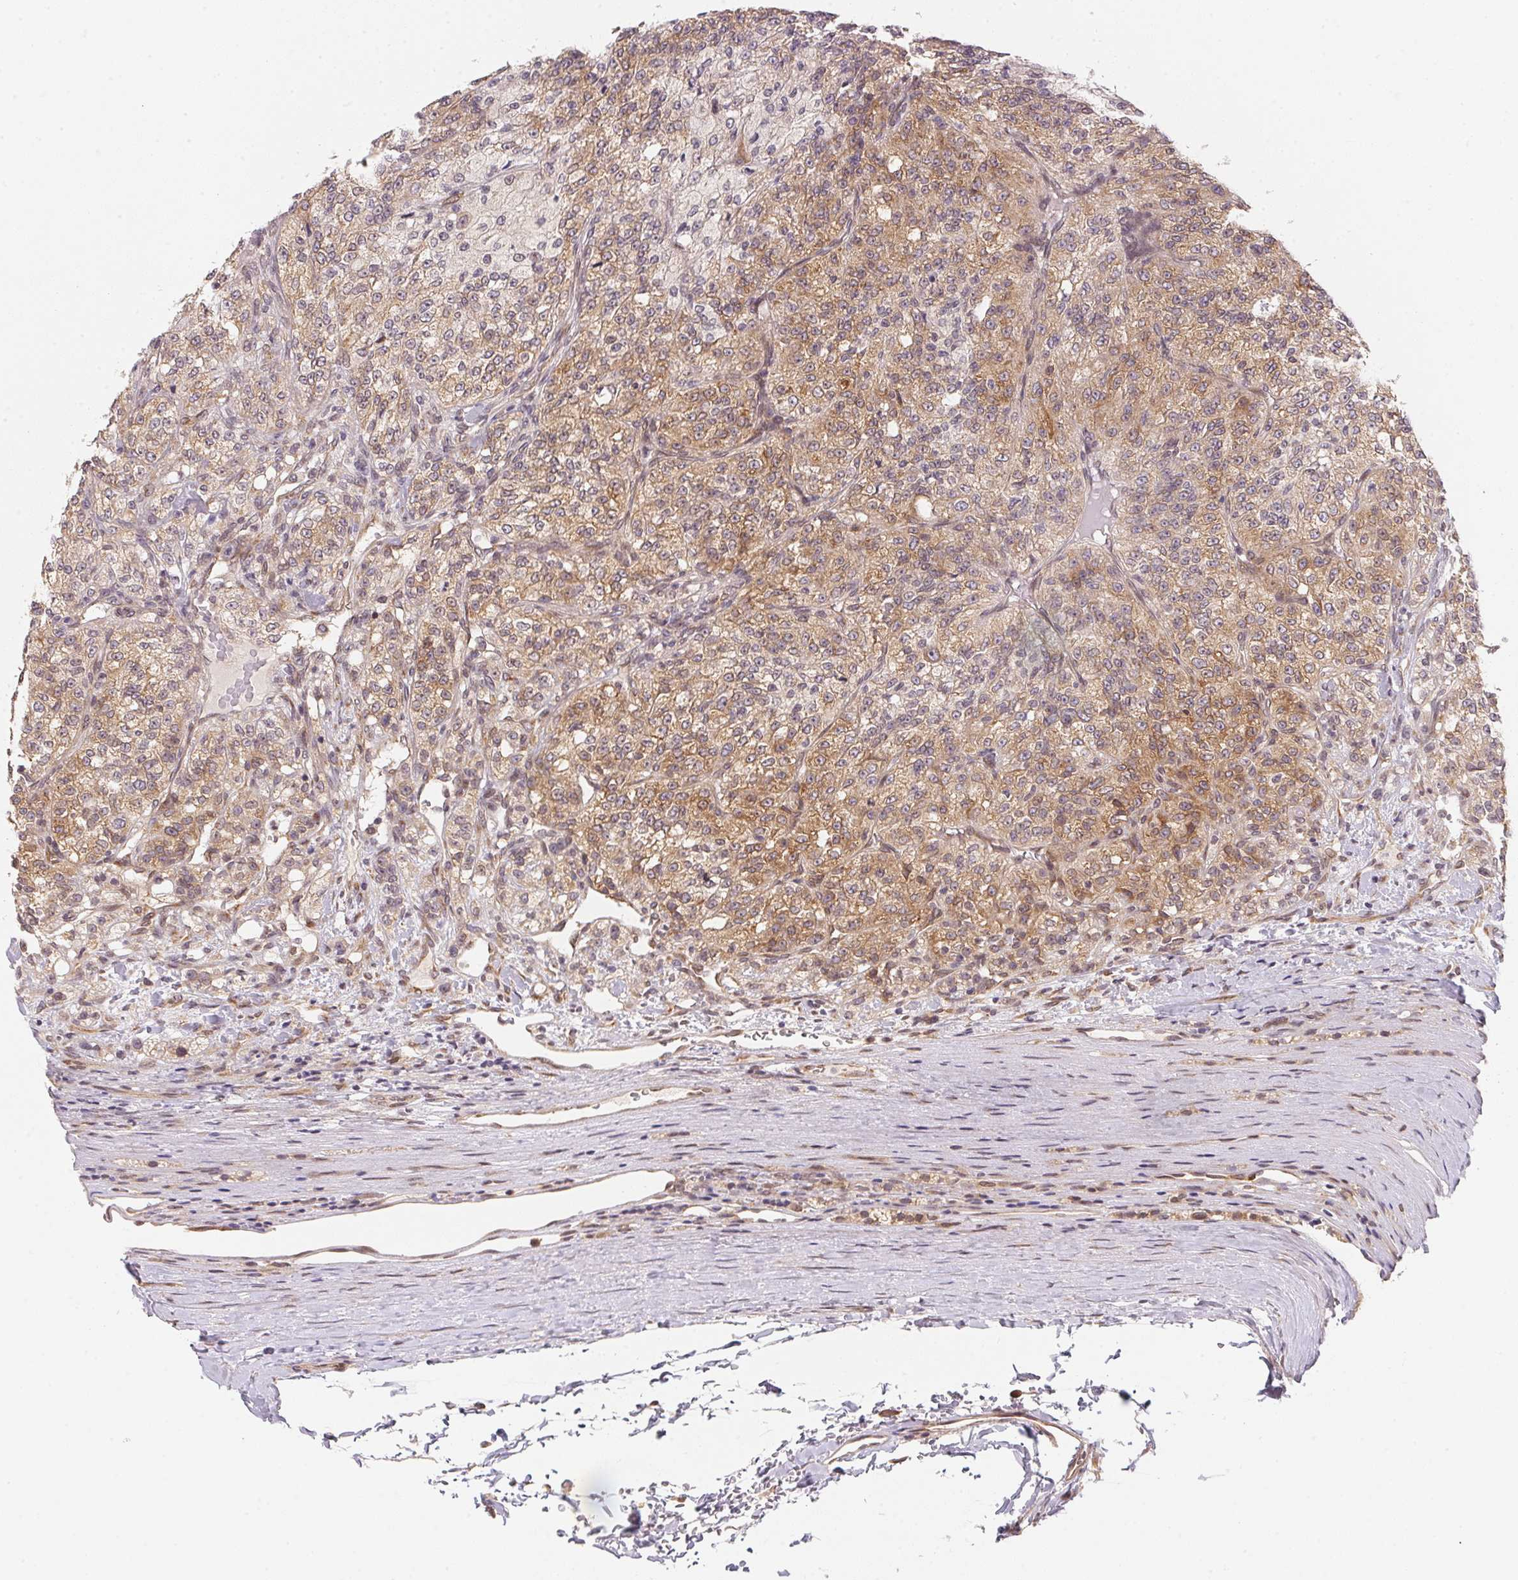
{"staining": {"intensity": "moderate", "quantity": ">75%", "location": "cytoplasmic/membranous"}, "tissue": "renal cancer", "cell_type": "Tumor cells", "image_type": "cancer", "snomed": [{"axis": "morphology", "description": "Adenocarcinoma, NOS"}, {"axis": "topography", "description": "Kidney"}], "caption": "Protein expression analysis of human renal cancer reveals moderate cytoplasmic/membranous expression in about >75% of tumor cells.", "gene": "EI24", "patient": {"sex": "female", "age": 63}}